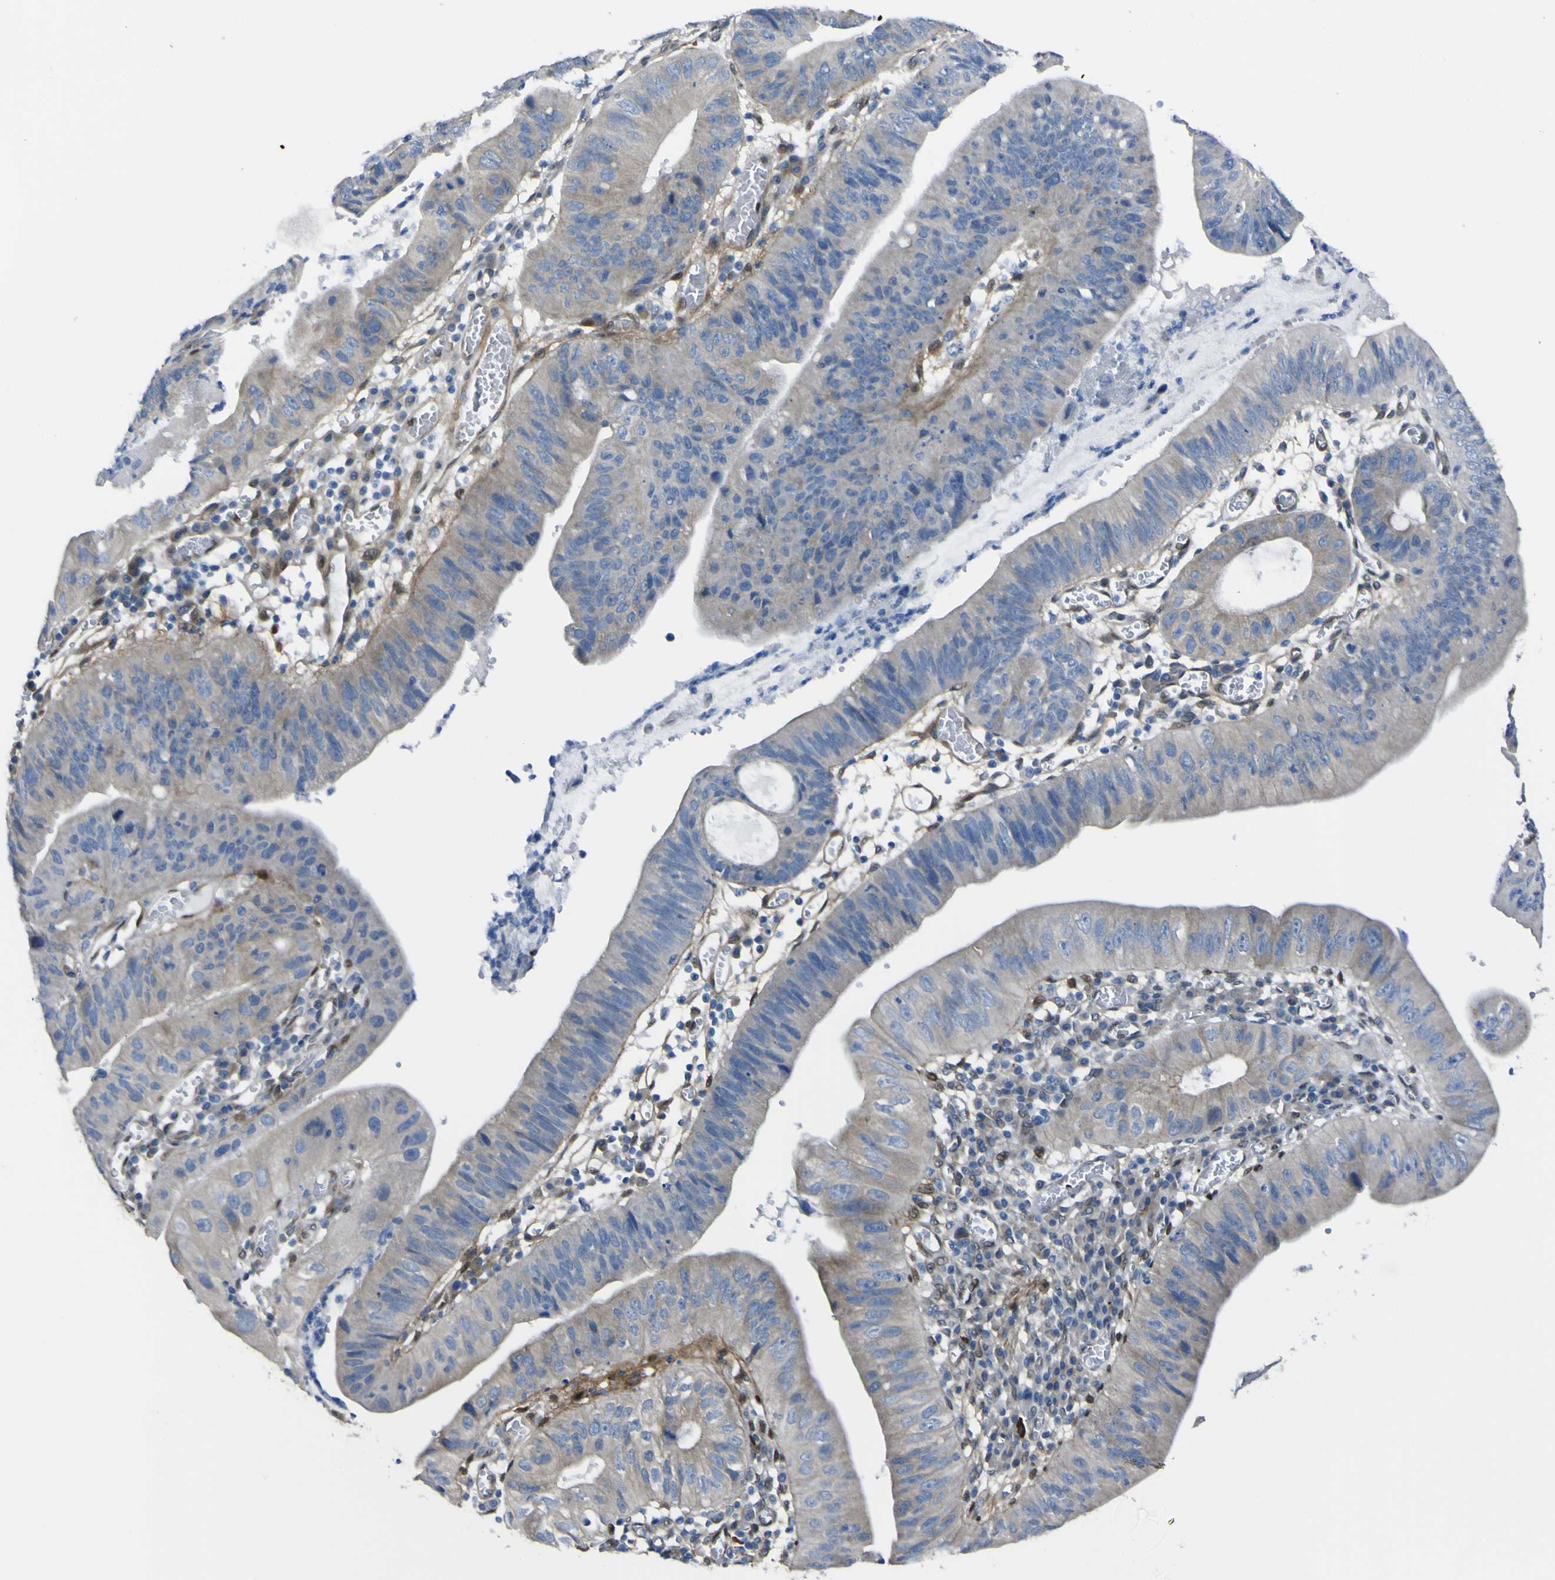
{"staining": {"intensity": "moderate", "quantity": ">75%", "location": "cytoplasmic/membranous"}, "tissue": "stomach cancer", "cell_type": "Tumor cells", "image_type": "cancer", "snomed": [{"axis": "morphology", "description": "Adenocarcinoma, NOS"}, {"axis": "topography", "description": "Stomach"}], "caption": "The immunohistochemical stain labels moderate cytoplasmic/membranous staining in tumor cells of stomach adenocarcinoma tissue.", "gene": "LRRN1", "patient": {"sex": "male", "age": 59}}